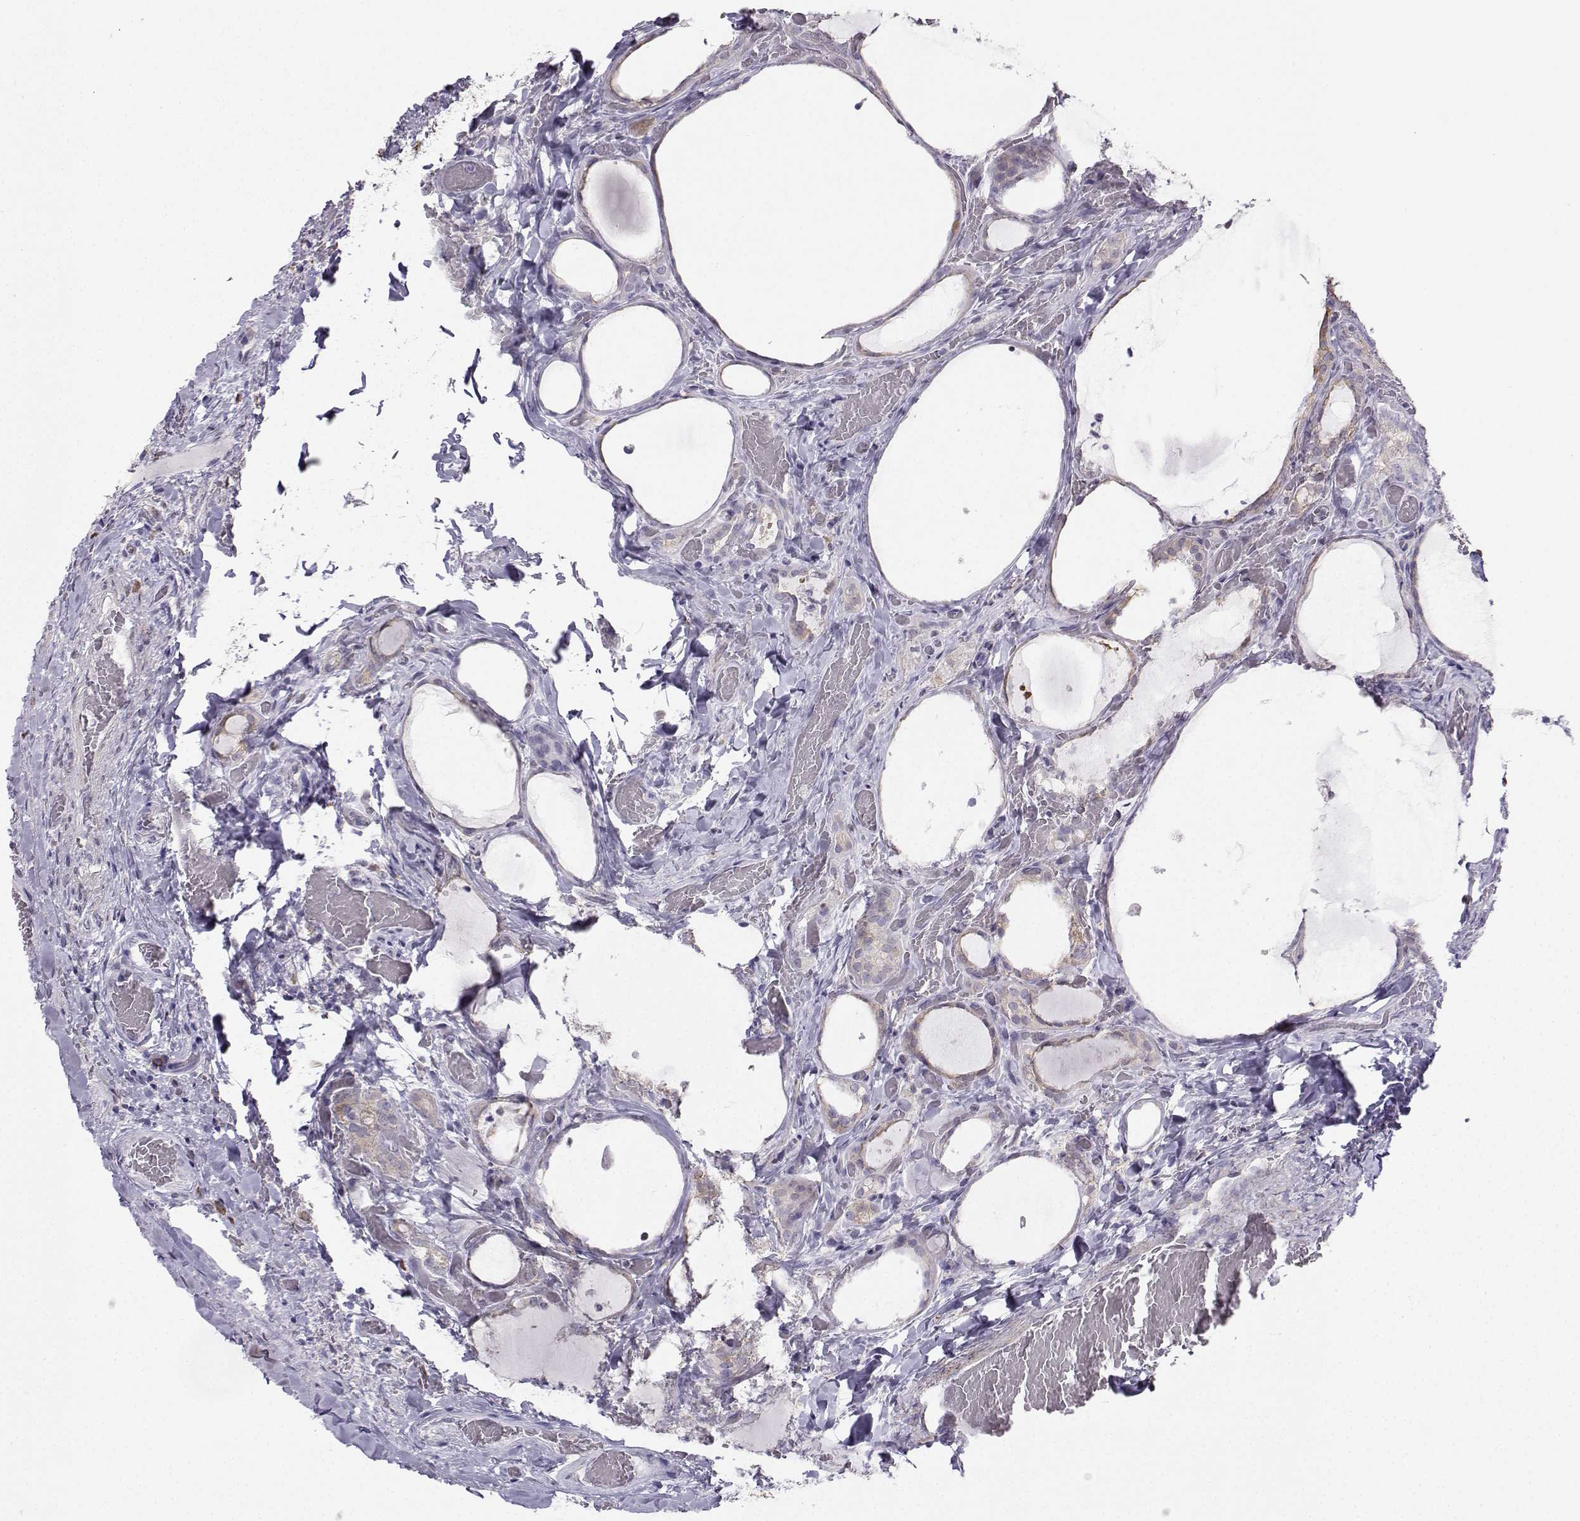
{"staining": {"intensity": "weak", "quantity": "<25%", "location": "cytoplasmic/membranous"}, "tissue": "thyroid cancer", "cell_type": "Tumor cells", "image_type": "cancer", "snomed": [{"axis": "morphology", "description": "Papillary adenocarcinoma, NOS"}, {"axis": "topography", "description": "Thyroid gland"}], "caption": "Immunohistochemical staining of human thyroid cancer (papillary adenocarcinoma) demonstrates no significant expression in tumor cells.", "gene": "DCLK3", "patient": {"sex": "female", "age": 39}}